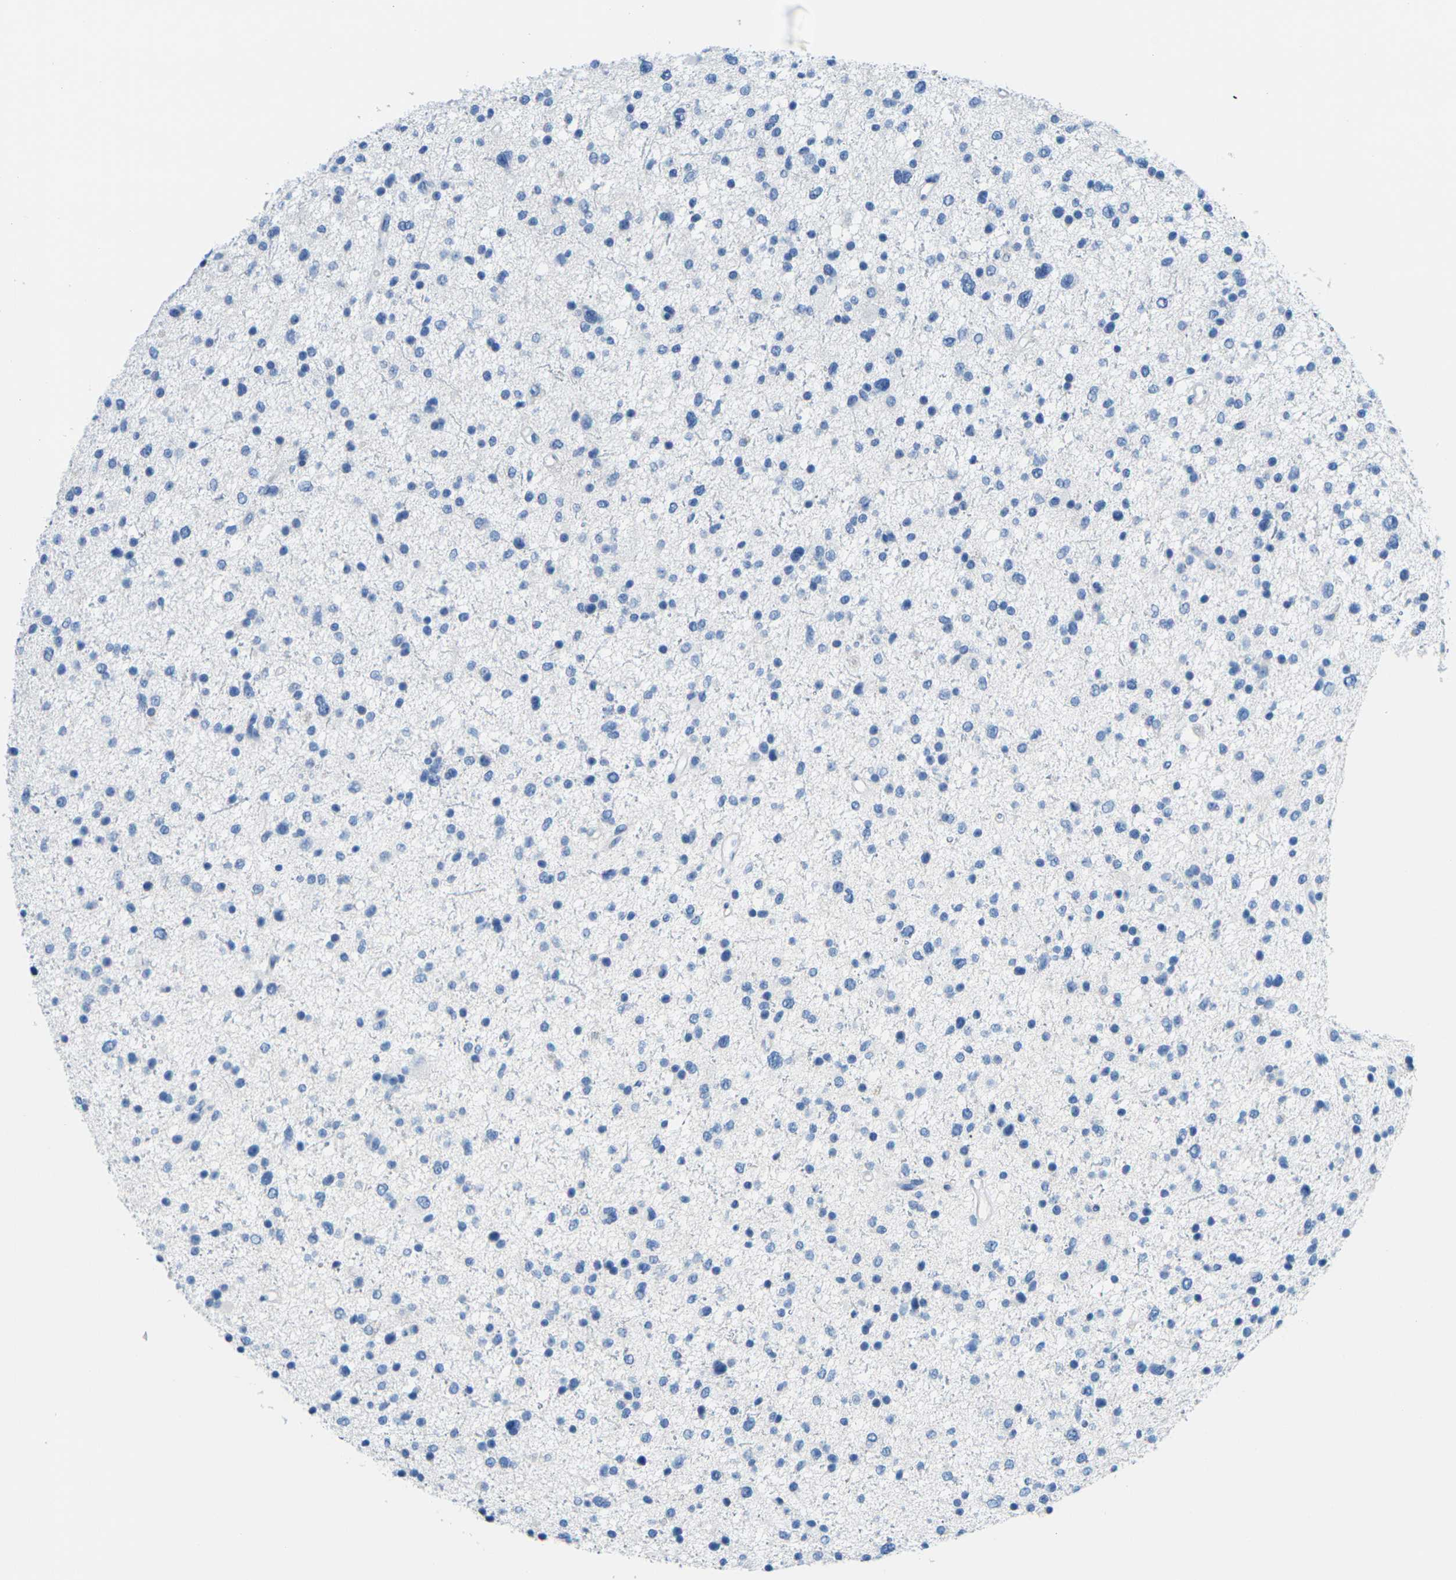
{"staining": {"intensity": "negative", "quantity": "none", "location": "none"}, "tissue": "glioma", "cell_type": "Tumor cells", "image_type": "cancer", "snomed": [{"axis": "morphology", "description": "Glioma, malignant, Low grade"}, {"axis": "topography", "description": "Brain"}], "caption": "IHC of human malignant low-grade glioma demonstrates no staining in tumor cells. The staining is performed using DAB (3,3'-diaminobenzidine) brown chromogen with nuclei counter-stained in using hematoxylin.", "gene": "SLC12A1", "patient": {"sex": "female", "age": 37}}